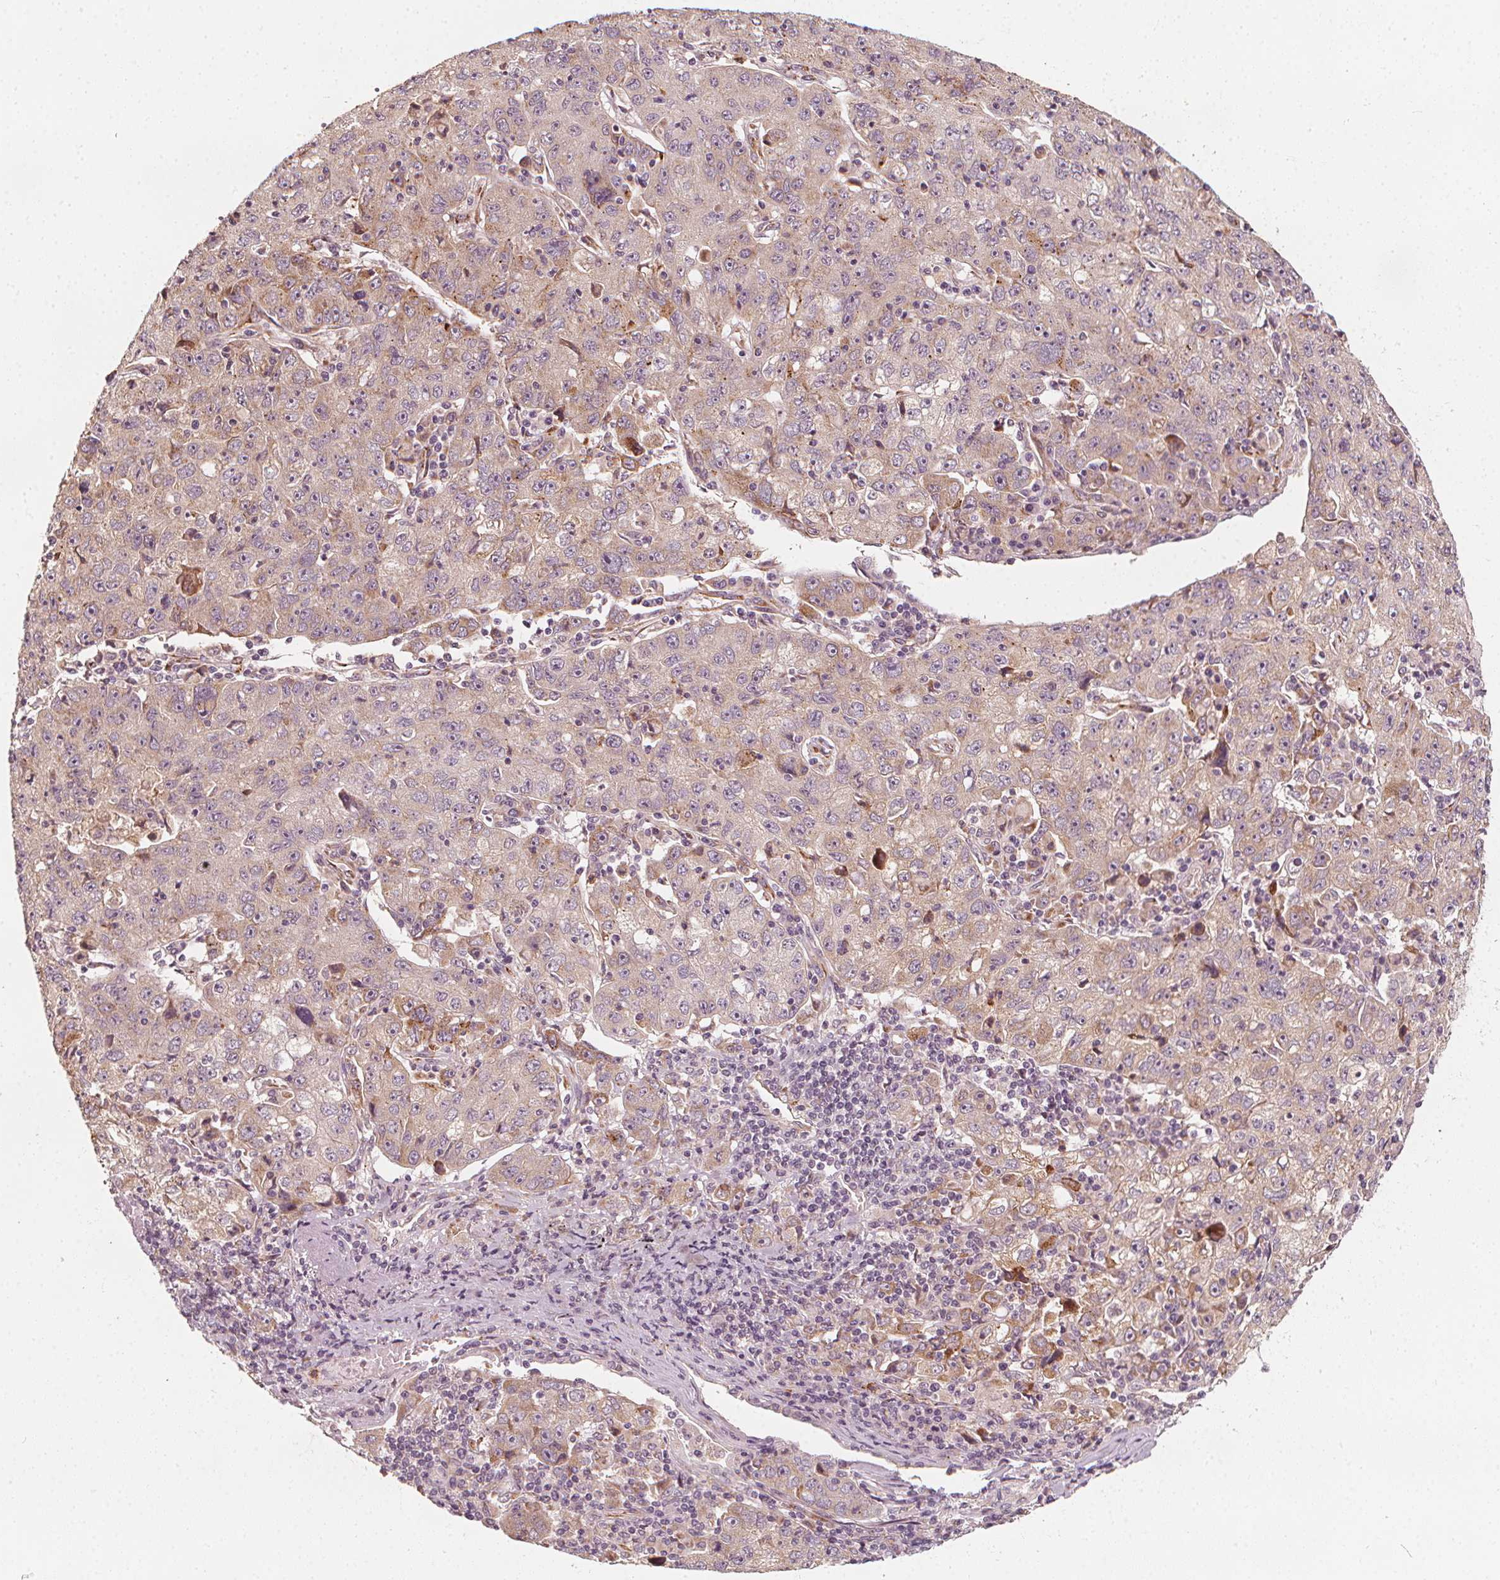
{"staining": {"intensity": "weak", "quantity": "25%-75%", "location": "cytoplasmic/membranous,nuclear"}, "tissue": "lung cancer", "cell_type": "Tumor cells", "image_type": "cancer", "snomed": [{"axis": "morphology", "description": "Normal morphology"}, {"axis": "morphology", "description": "Adenocarcinoma, NOS"}, {"axis": "topography", "description": "Lymph node"}, {"axis": "topography", "description": "Lung"}], "caption": "This histopathology image displays adenocarcinoma (lung) stained with IHC to label a protein in brown. The cytoplasmic/membranous and nuclear of tumor cells show weak positivity for the protein. Nuclei are counter-stained blue.", "gene": "NPC1L1", "patient": {"sex": "female", "age": 57}}